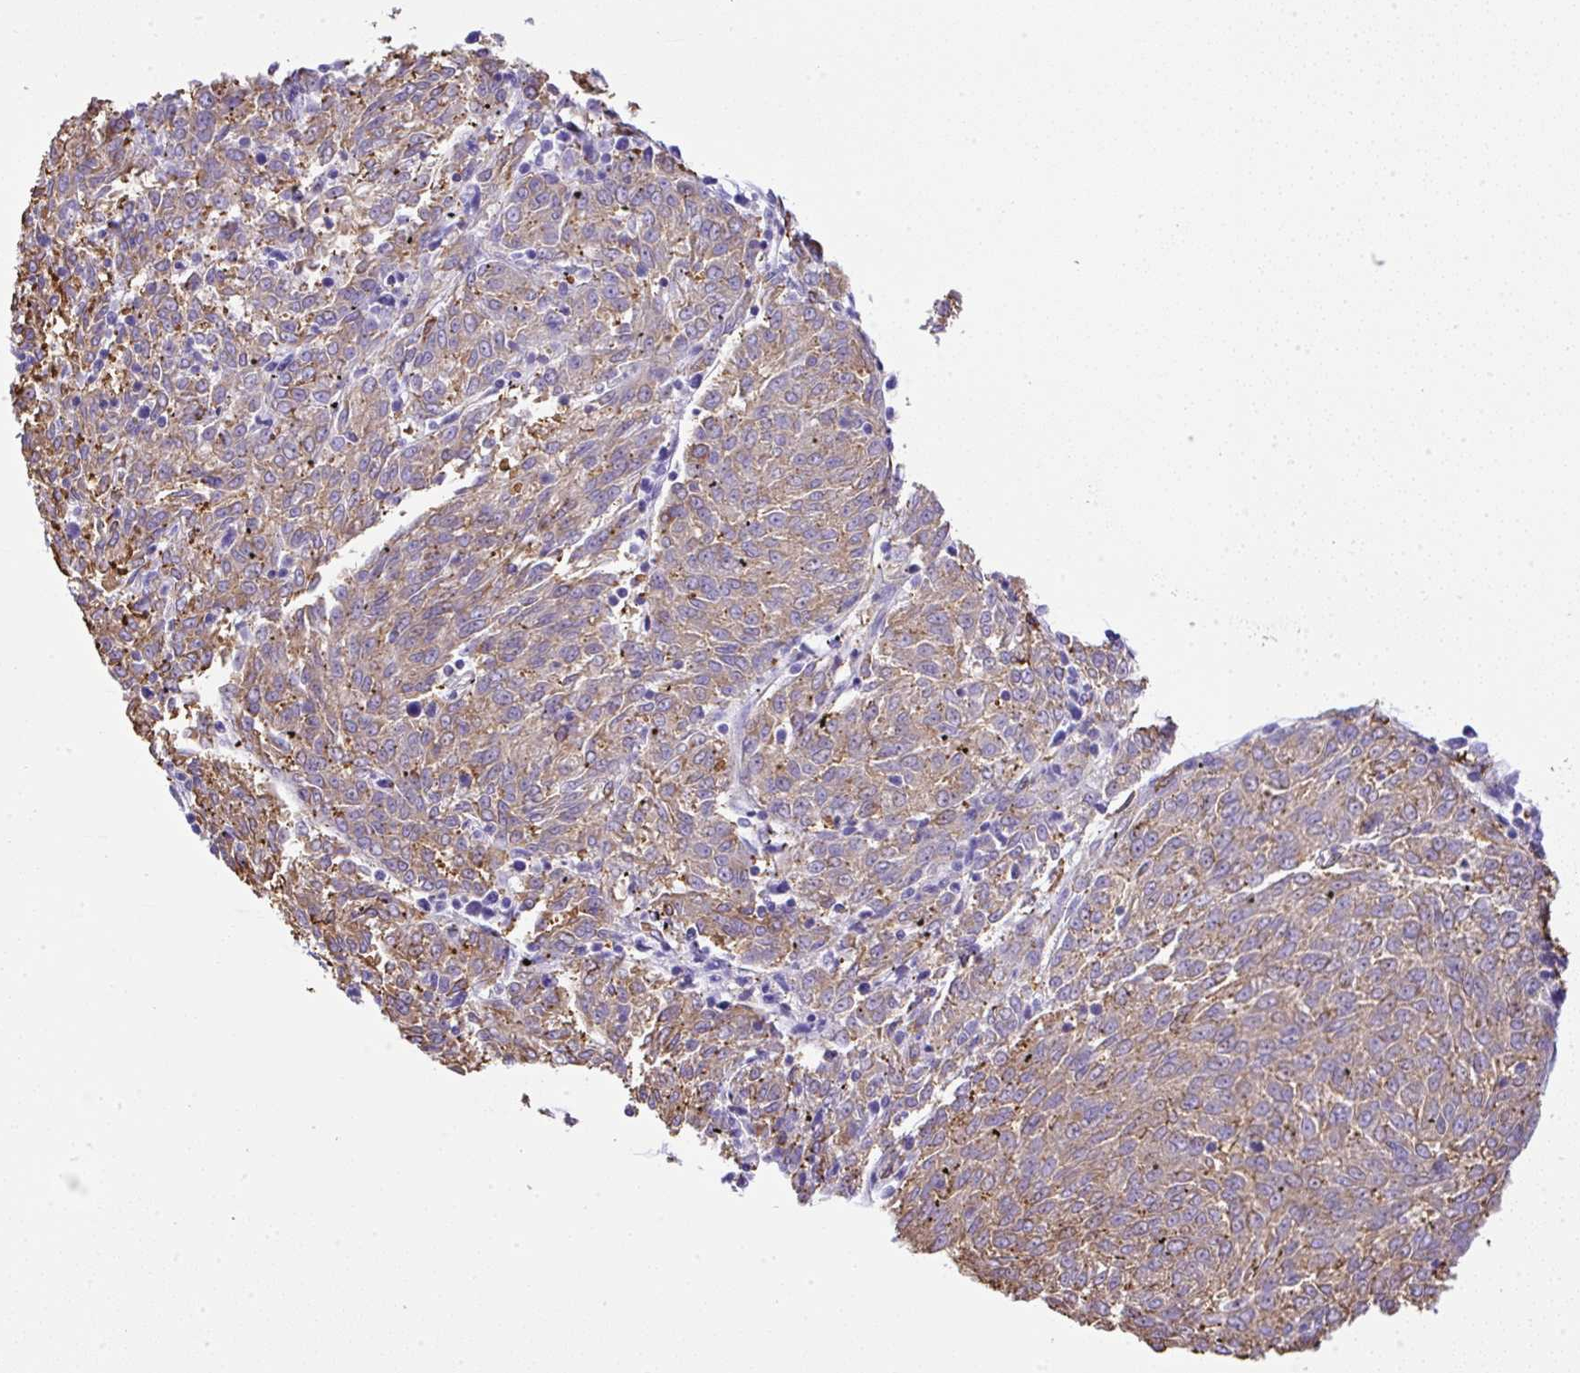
{"staining": {"intensity": "moderate", "quantity": ">75%", "location": "cytoplasmic/membranous"}, "tissue": "melanoma", "cell_type": "Tumor cells", "image_type": "cancer", "snomed": [{"axis": "morphology", "description": "Malignant melanoma, NOS"}, {"axis": "topography", "description": "Skin"}], "caption": "Tumor cells show moderate cytoplasmic/membranous expression in about >75% of cells in malignant melanoma. The staining is performed using DAB (3,3'-diaminobenzidine) brown chromogen to label protein expression. The nuclei are counter-stained blue using hematoxylin.", "gene": "MAGEB5", "patient": {"sex": "female", "age": 72}}